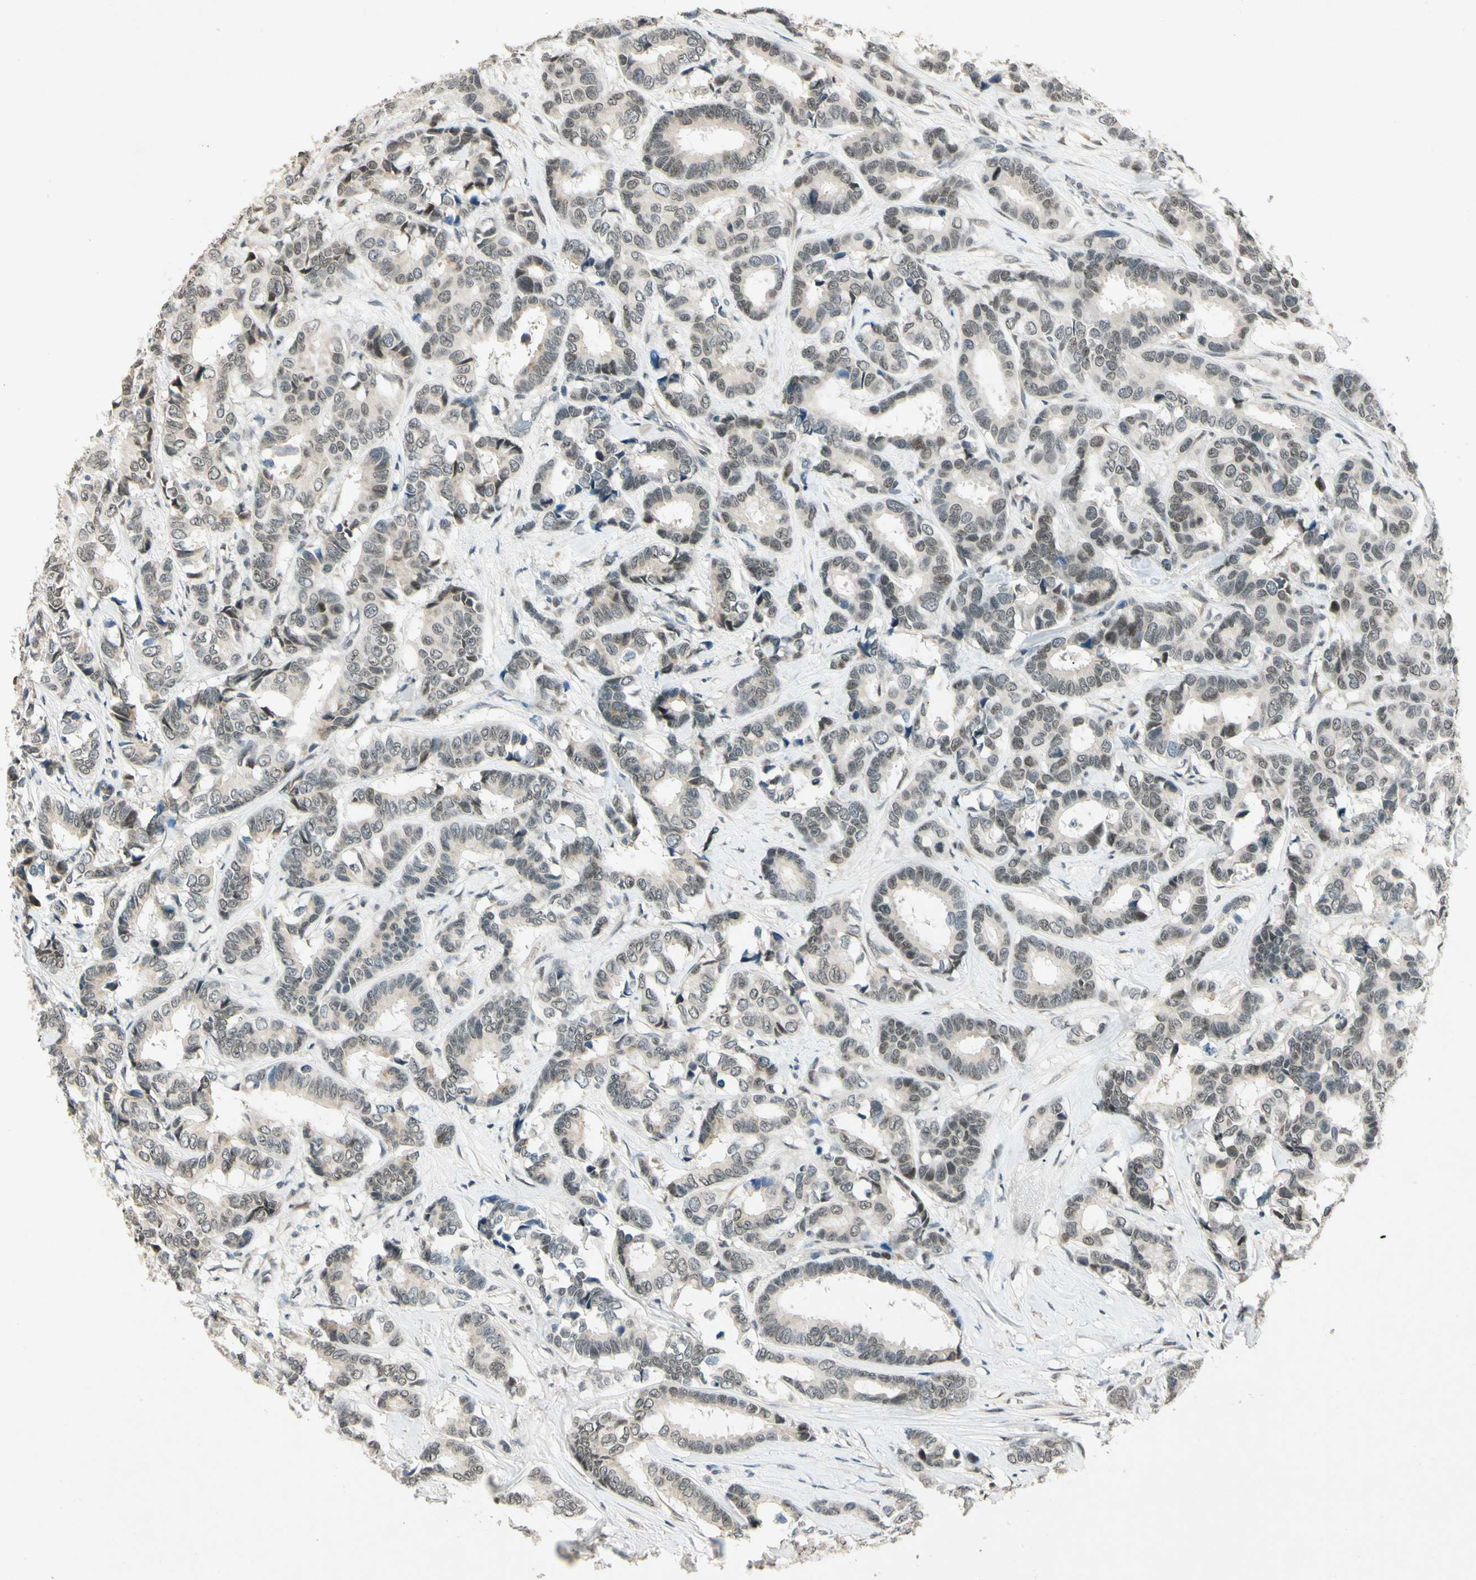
{"staining": {"intensity": "weak", "quantity": "25%-75%", "location": "cytoplasmic/membranous,nuclear"}, "tissue": "breast cancer", "cell_type": "Tumor cells", "image_type": "cancer", "snomed": [{"axis": "morphology", "description": "Duct carcinoma"}, {"axis": "topography", "description": "Breast"}], "caption": "An immunohistochemistry micrograph of tumor tissue is shown. Protein staining in brown highlights weak cytoplasmic/membranous and nuclear positivity in invasive ductal carcinoma (breast) within tumor cells.", "gene": "ZBTB4", "patient": {"sex": "female", "age": 87}}